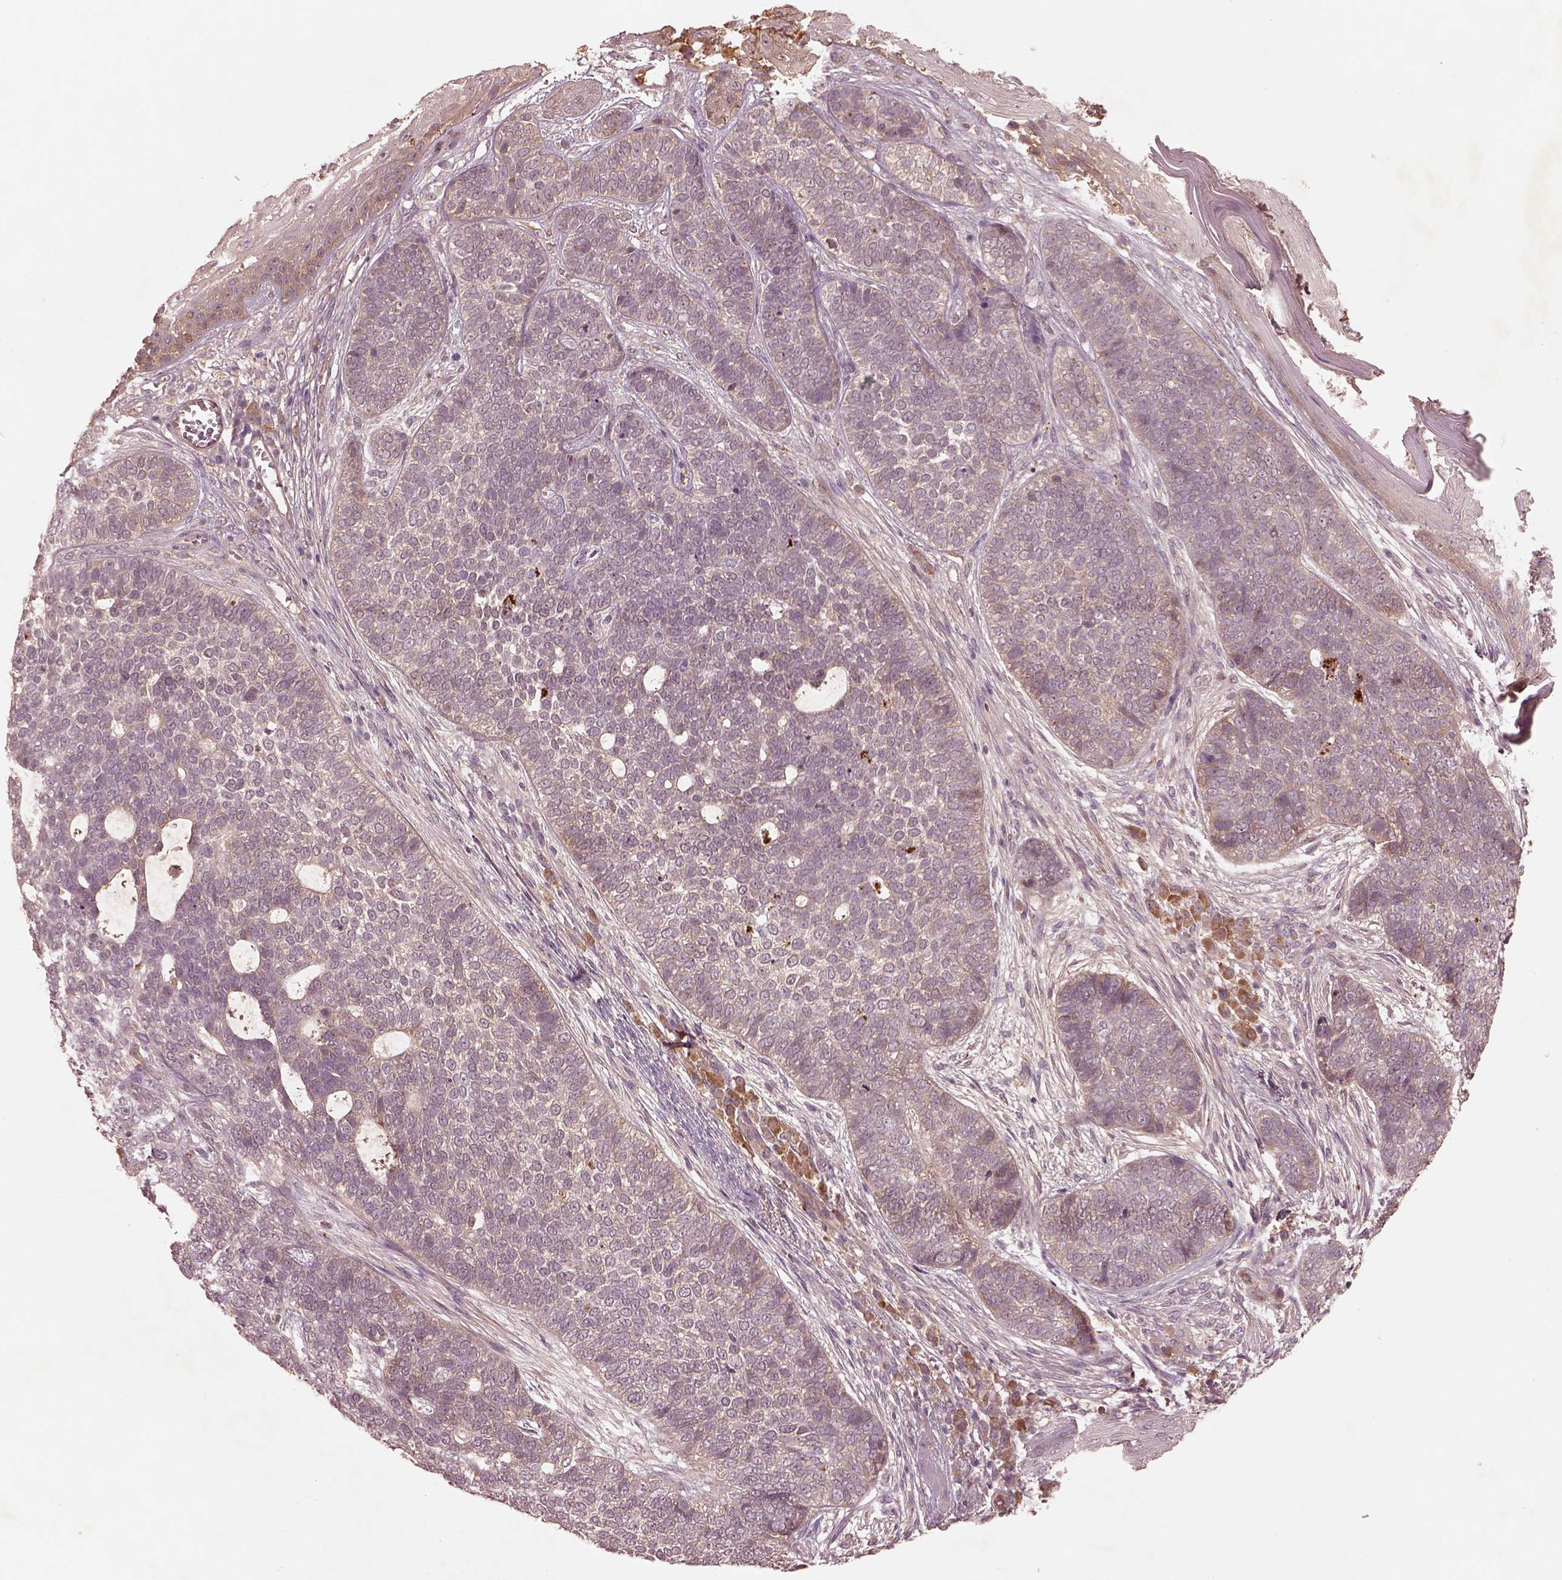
{"staining": {"intensity": "moderate", "quantity": "<25%", "location": "cytoplasmic/membranous"}, "tissue": "skin cancer", "cell_type": "Tumor cells", "image_type": "cancer", "snomed": [{"axis": "morphology", "description": "Basal cell carcinoma"}, {"axis": "topography", "description": "Skin"}], "caption": "Immunohistochemical staining of human skin cancer demonstrates moderate cytoplasmic/membranous protein staining in about <25% of tumor cells.", "gene": "FAM234A", "patient": {"sex": "female", "age": 69}}